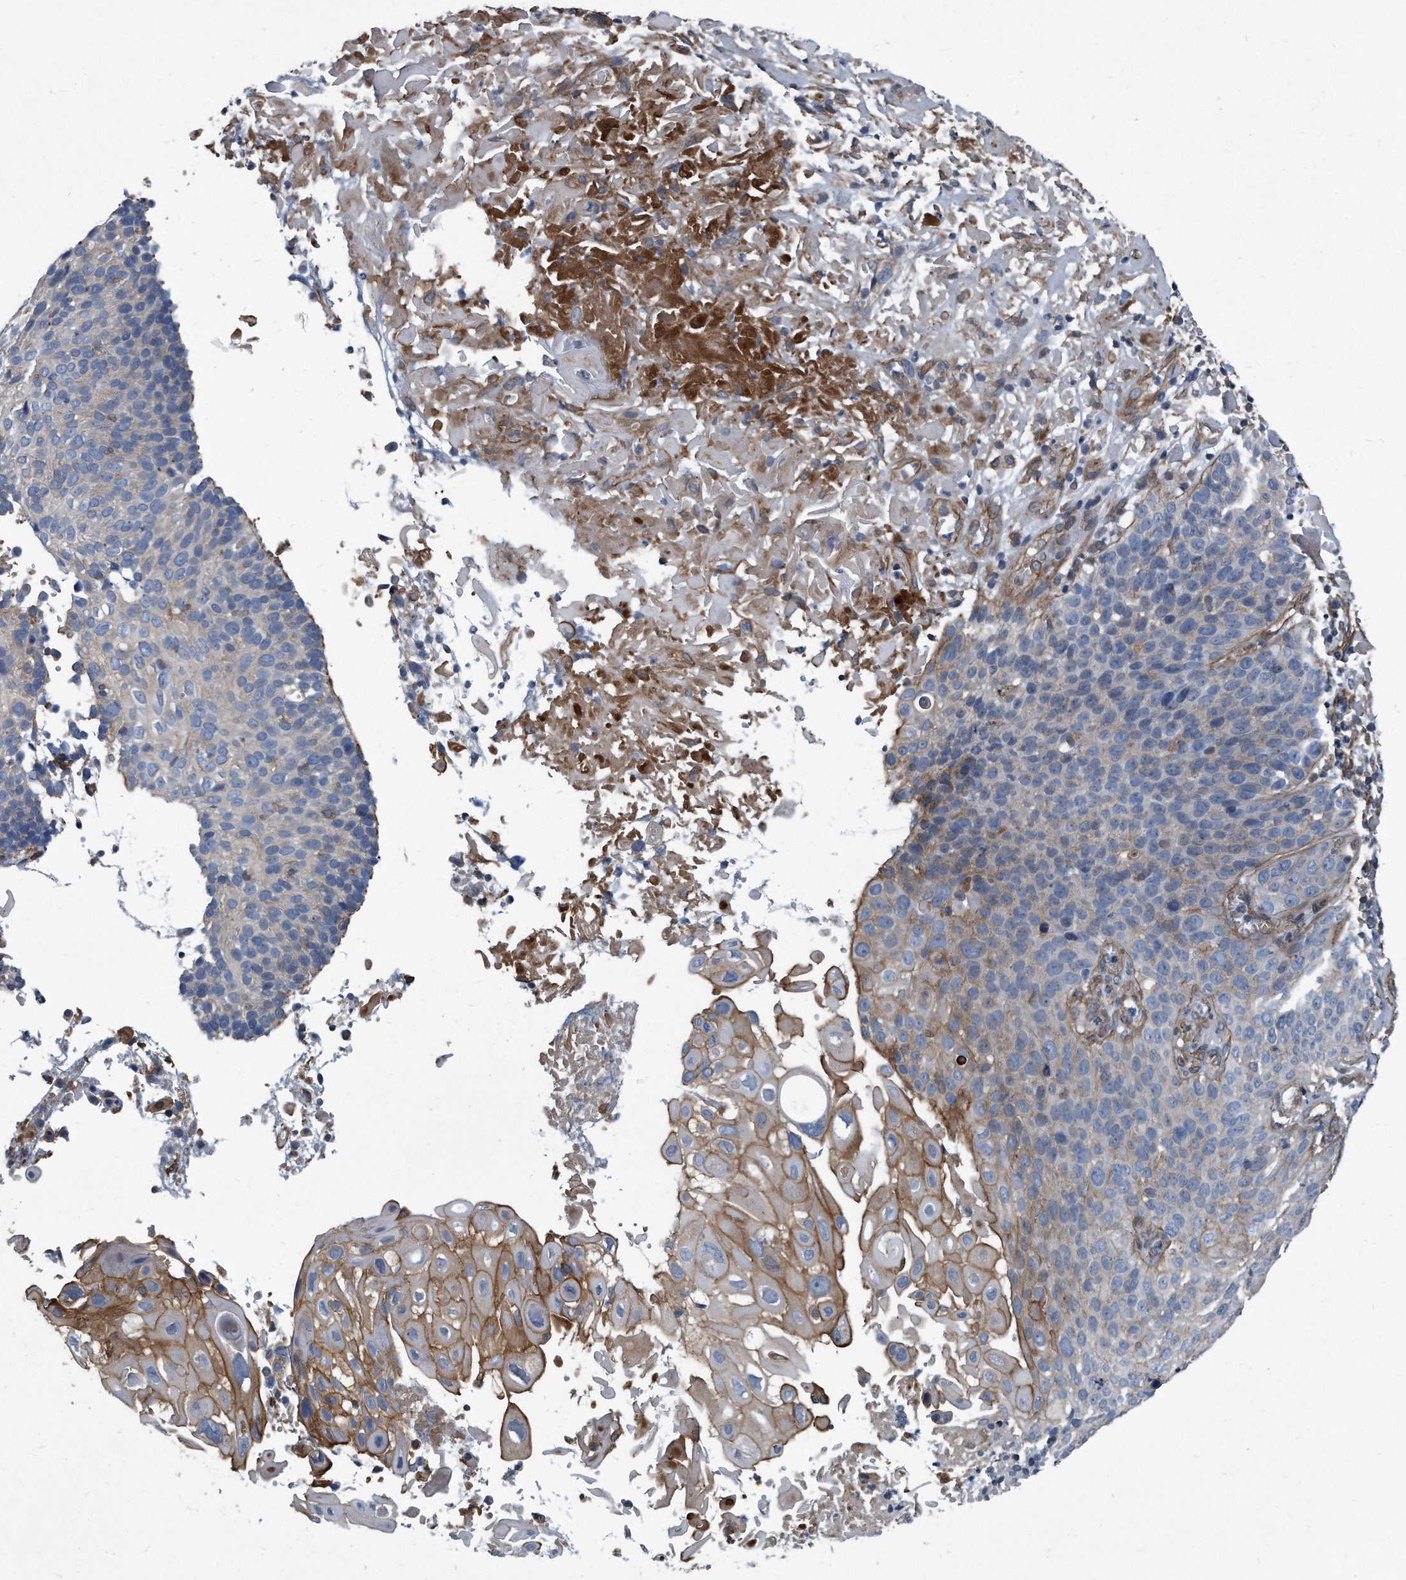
{"staining": {"intensity": "moderate", "quantity": "<25%", "location": "cytoplasmic/membranous"}, "tissue": "cervical cancer", "cell_type": "Tumor cells", "image_type": "cancer", "snomed": [{"axis": "morphology", "description": "Squamous cell carcinoma, NOS"}, {"axis": "topography", "description": "Cervix"}], "caption": "Protein analysis of cervical squamous cell carcinoma tissue reveals moderate cytoplasmic/membranous staining in about <25% of tumor cells.", "gene": "PLEC", "patient": {"sex": "female", "age": 74}}